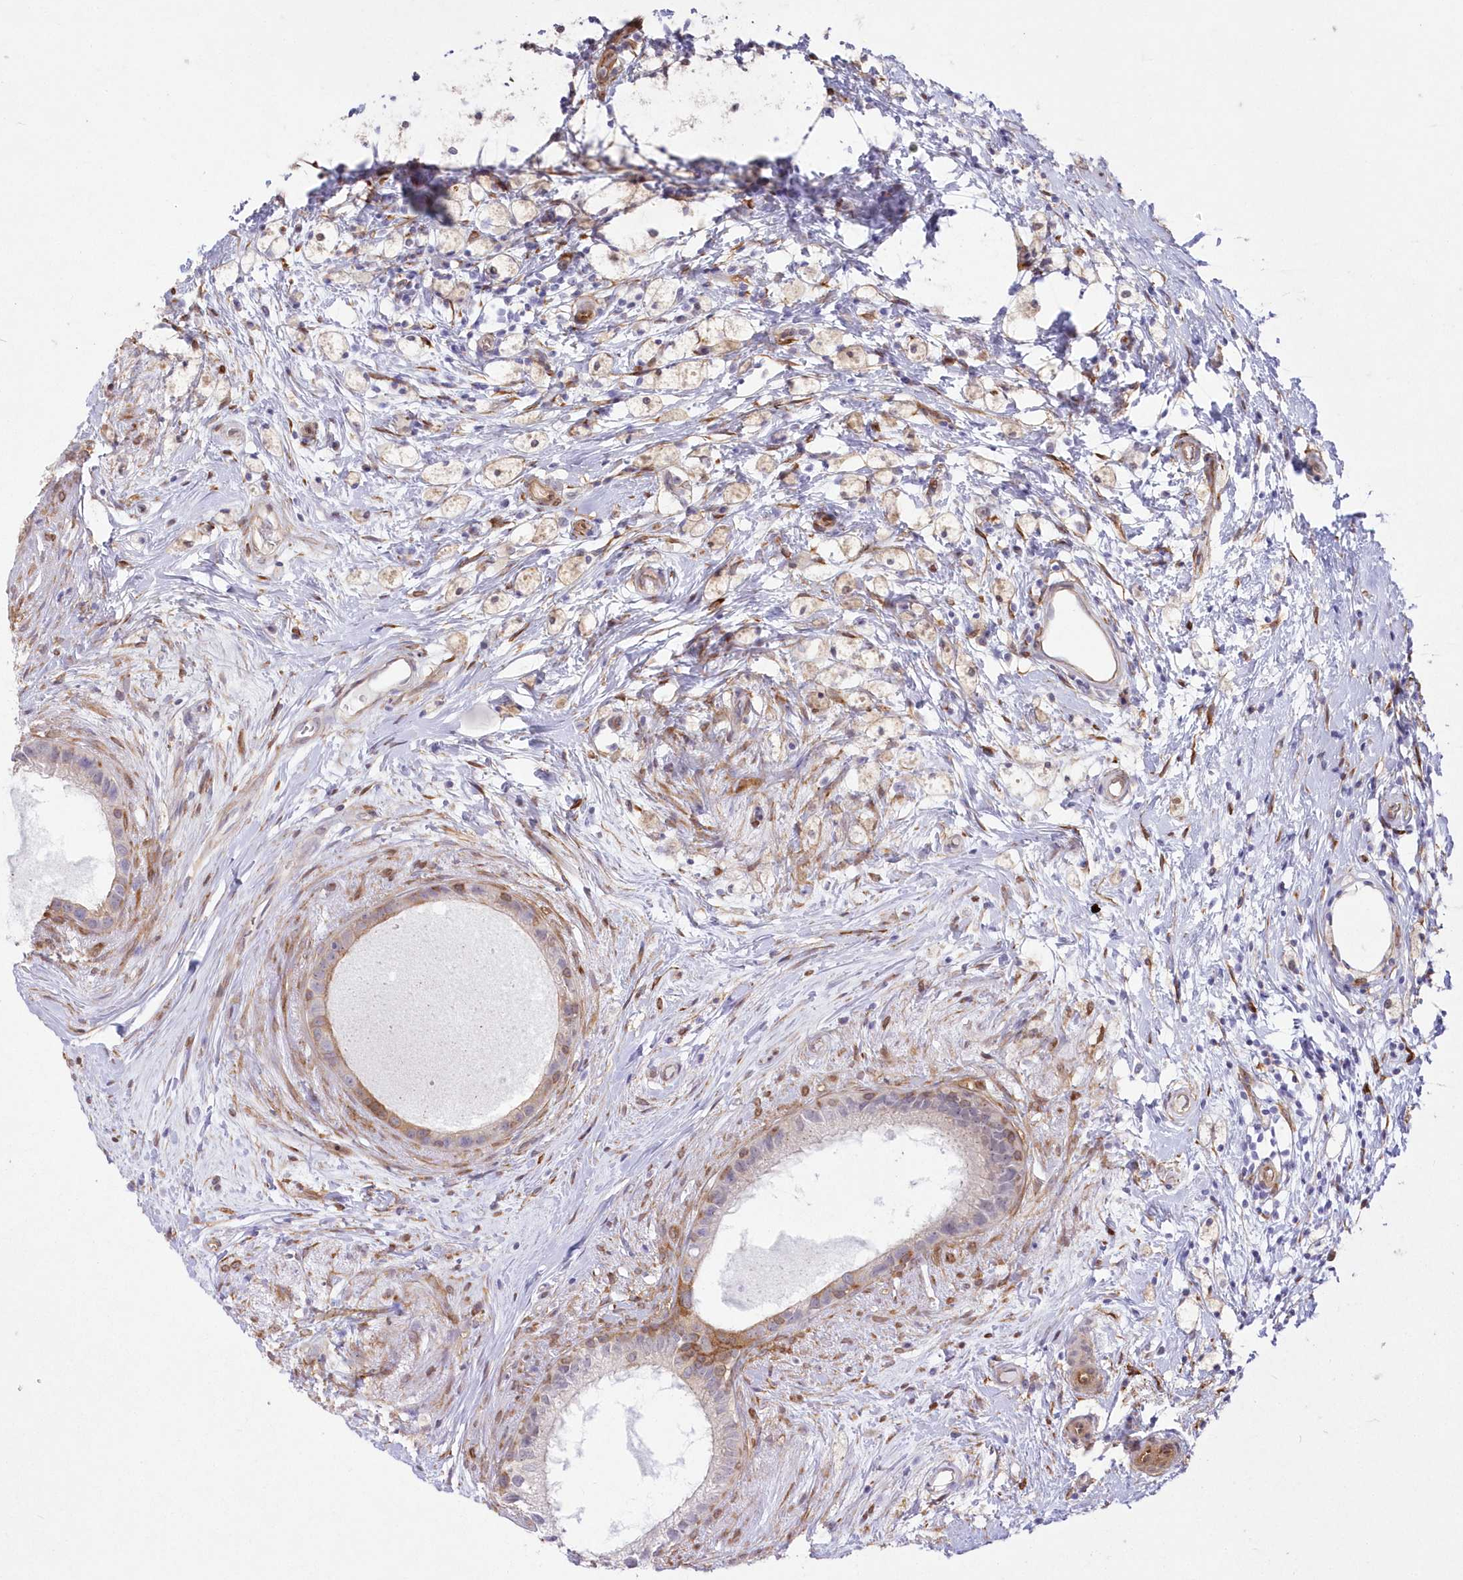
{"staining": {"intensity": "moderate", "quantity": "<25%", "location": "cytoplasmic/membranous"}, "tissue": "epididymis", "cell_type": "Glandular cells", "image_type": "normal", "snomed": [{"axis": "morphology", "description": "Normal tissue, NOS"}, {"axis": "topography", "description": "Epididymis"}], "caption": "A brown stain labels moderate cytoplasmic/membranous expression of a protein in glandular cells of normal human epididymis. Nuclei are stained in blue.", "gene": "SH3PXD2B", "patient": {"sex": "male", "age": 80}}